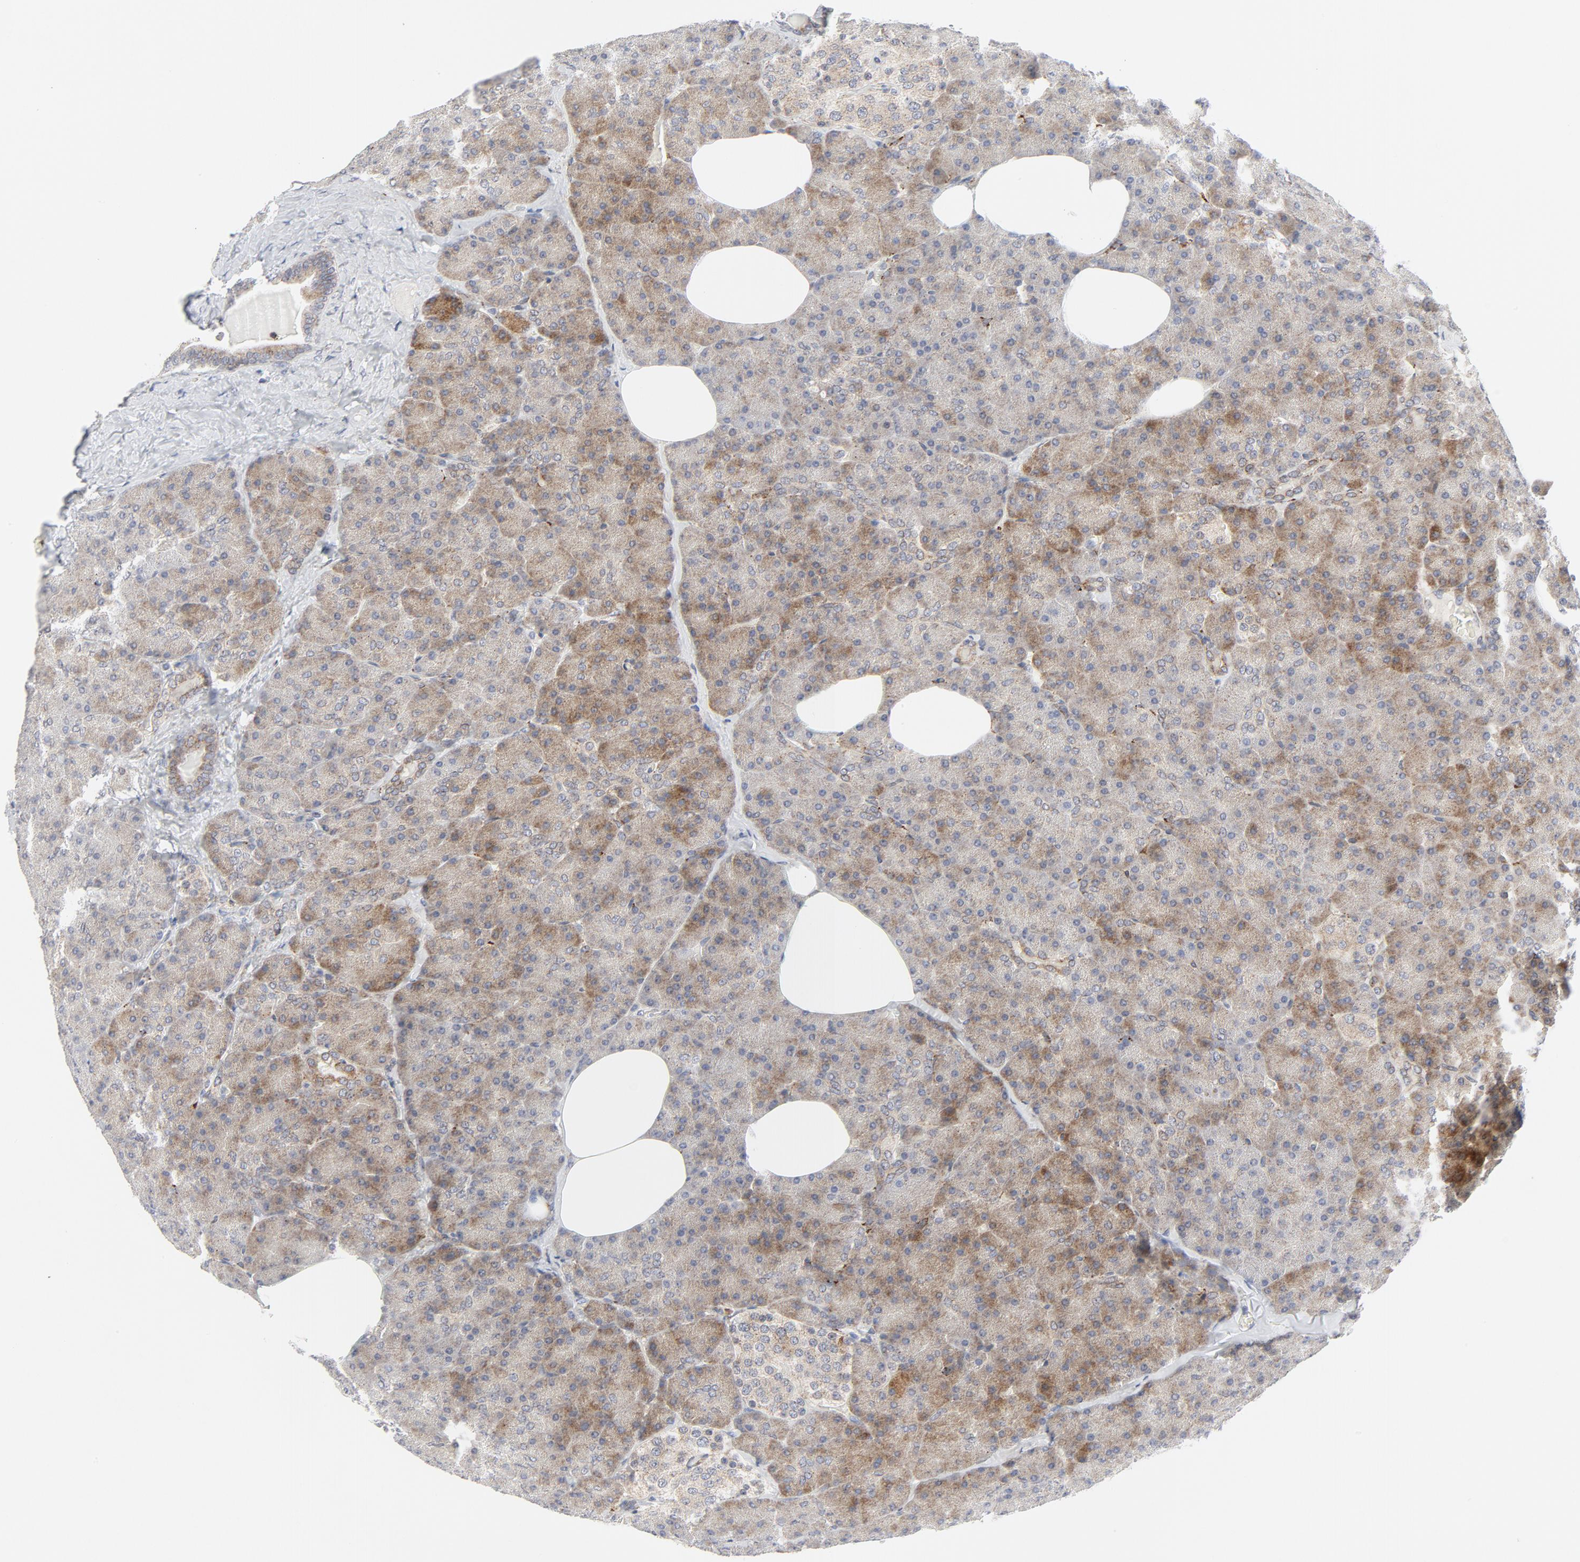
{"staining": {"intensity": "moderate", "quantity": ">75%", "location": "cytoplasmic/membranous"}, "tissue": "pancreas", "cell_type": "Exocrine glandular cells", "image_type": "normal", "snomed": [{"axis": "morphology", "description": "Normal tissue, NOS"}, {"axis": "topography", "description": "Pancreas"}], "caption": "The histopathology image displays staining of benign pancreas, revealing moderate cytoplasmic/membranous protein positivity (brown color) within exocrine glandular cells. Nuclei are stained in blue.", "gene": "LRP6", "patient": {"sex": "female", "age": 35}}